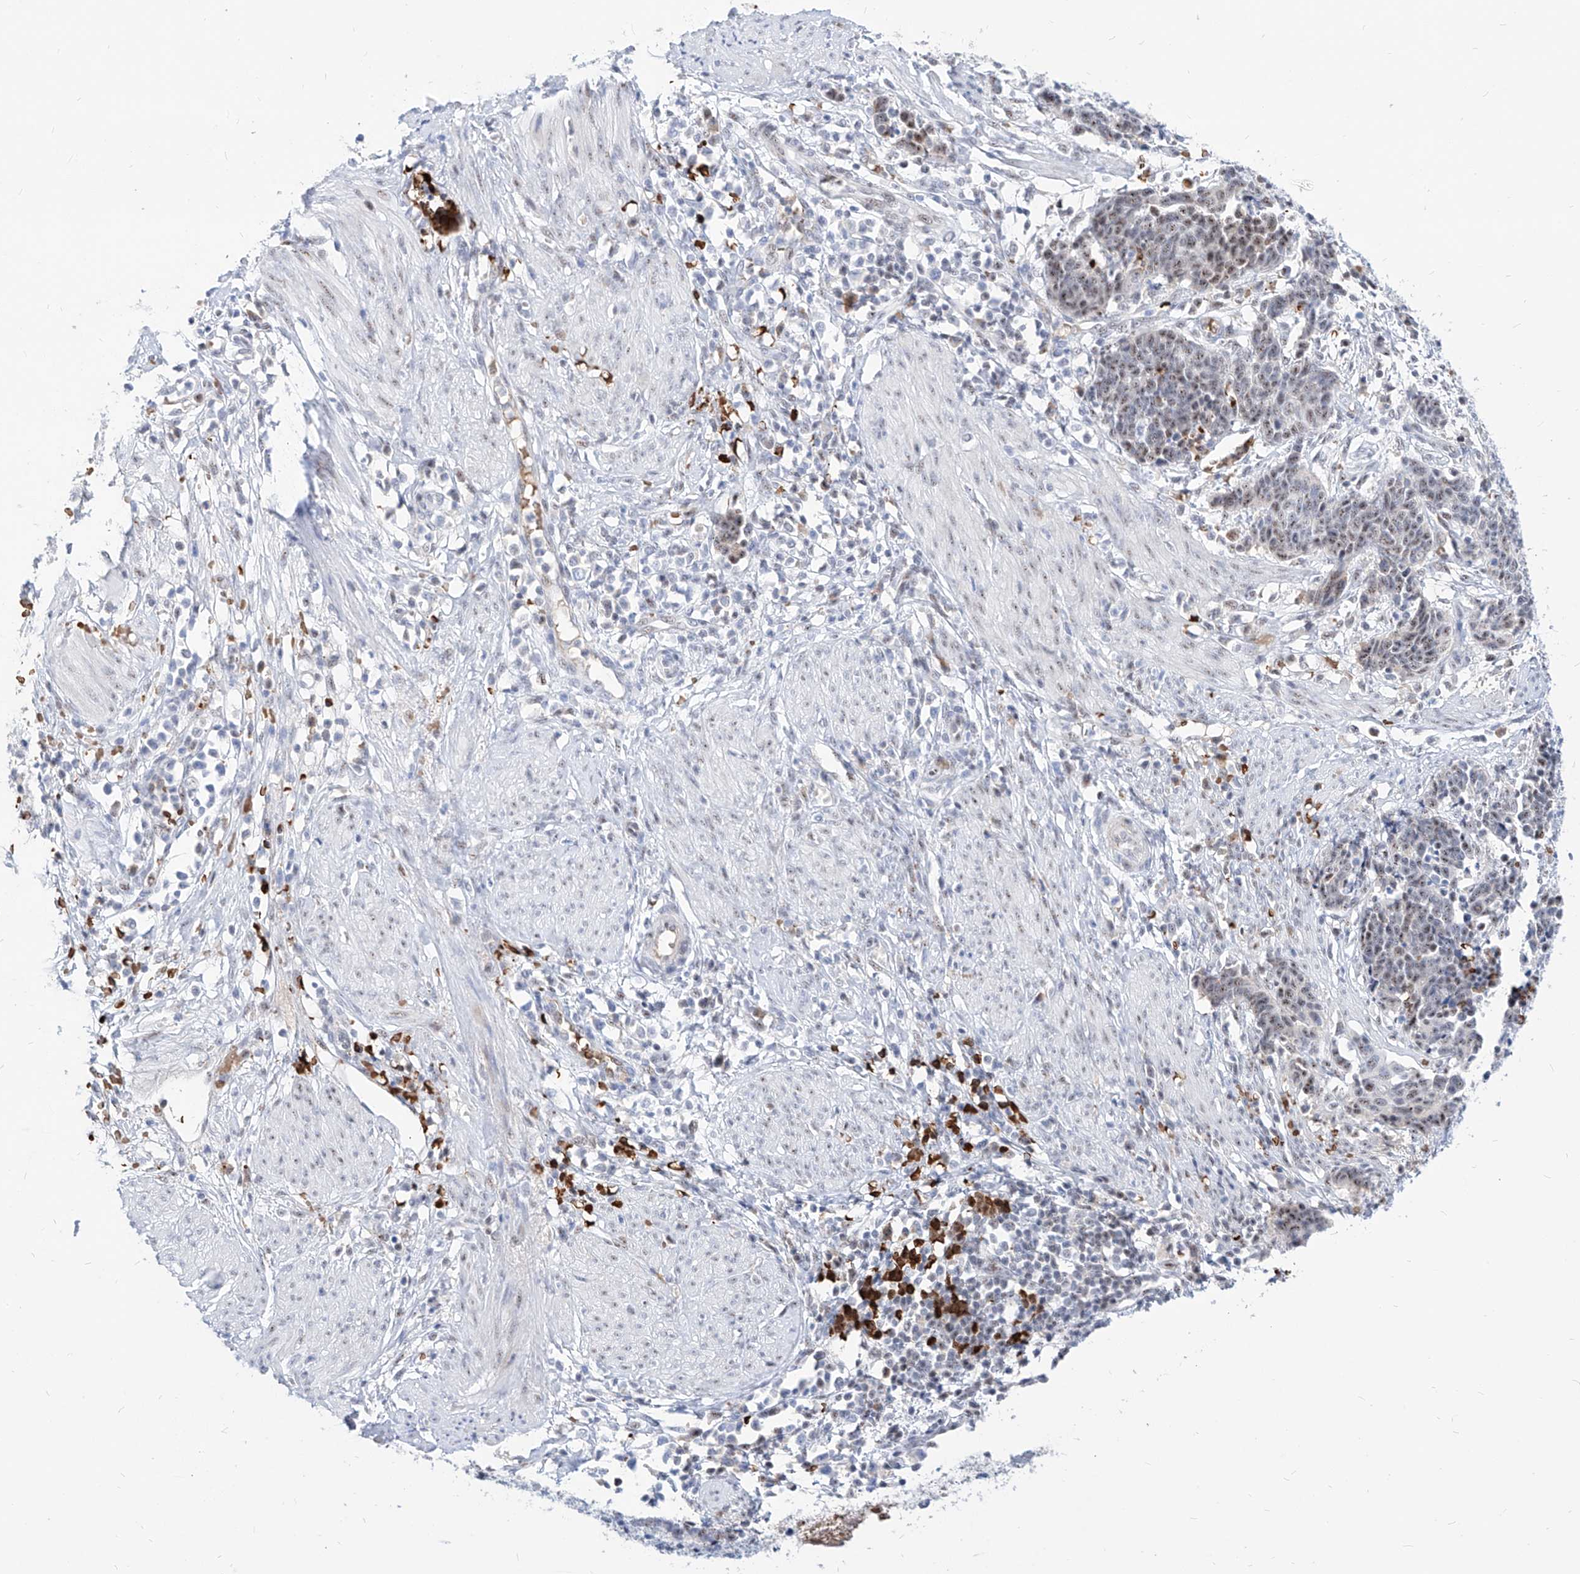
{"staining": {"intensity": "weak", "quantity": ">75%", "location": "nuclear"}, "tissue": "cervical cancer", "cell_type": "Tumor cells", "image_type": "cancer", "snomed": [{"axis": "morphology", "description": "Squamous cell carcinoma, NOS"}, {"axis": "topography", "description": "Cervix"}], "caption": "Protein expression analysis of cervical cancer (squamous cell carcinoma) exhibits weak nuclear staining in about >75% of tumor cells.", "gene": "ZFP42", "patient": {"sex": "female", "age": 35}}